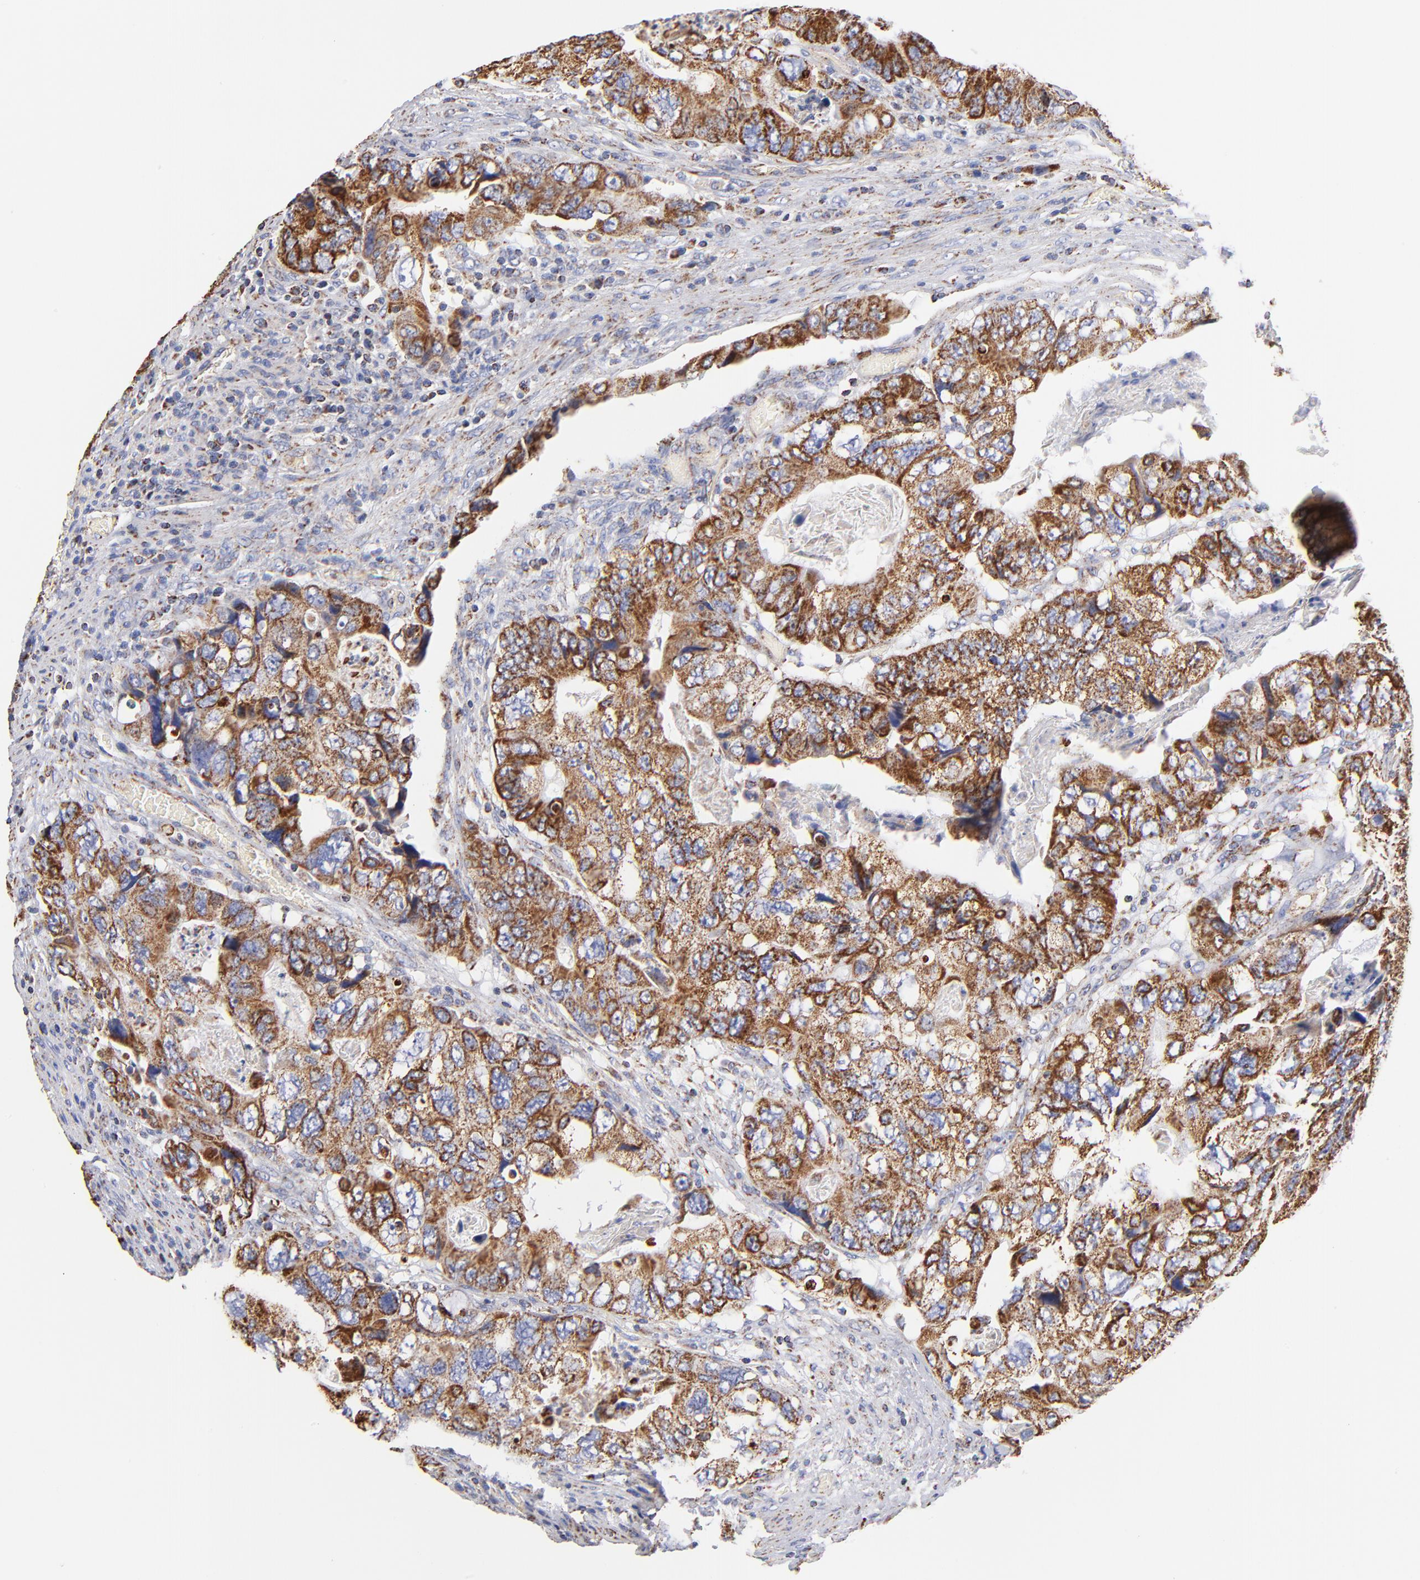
{"staining": {"intensity": "strong", "quantity": ">75%", "location": "cytoplasmic/membranous"}, "tissue": "colorectal cancer", "cell_type": "Tumor cells", "image_type": "cancer", "snomed": [{"axis": "morphology", "description": "Adenocarcinoma, NOS"}, {"axis": "topography", "description": "Rectum"}], "caption": "Adenocarcinoma (colorectal) tissue displays strong cytoplasmic/membranous expression in about >75% of tumor cells Nuclei are stained in blue.", "gene": "PHB1", "patient": {"sex": "female", "age": 82}}